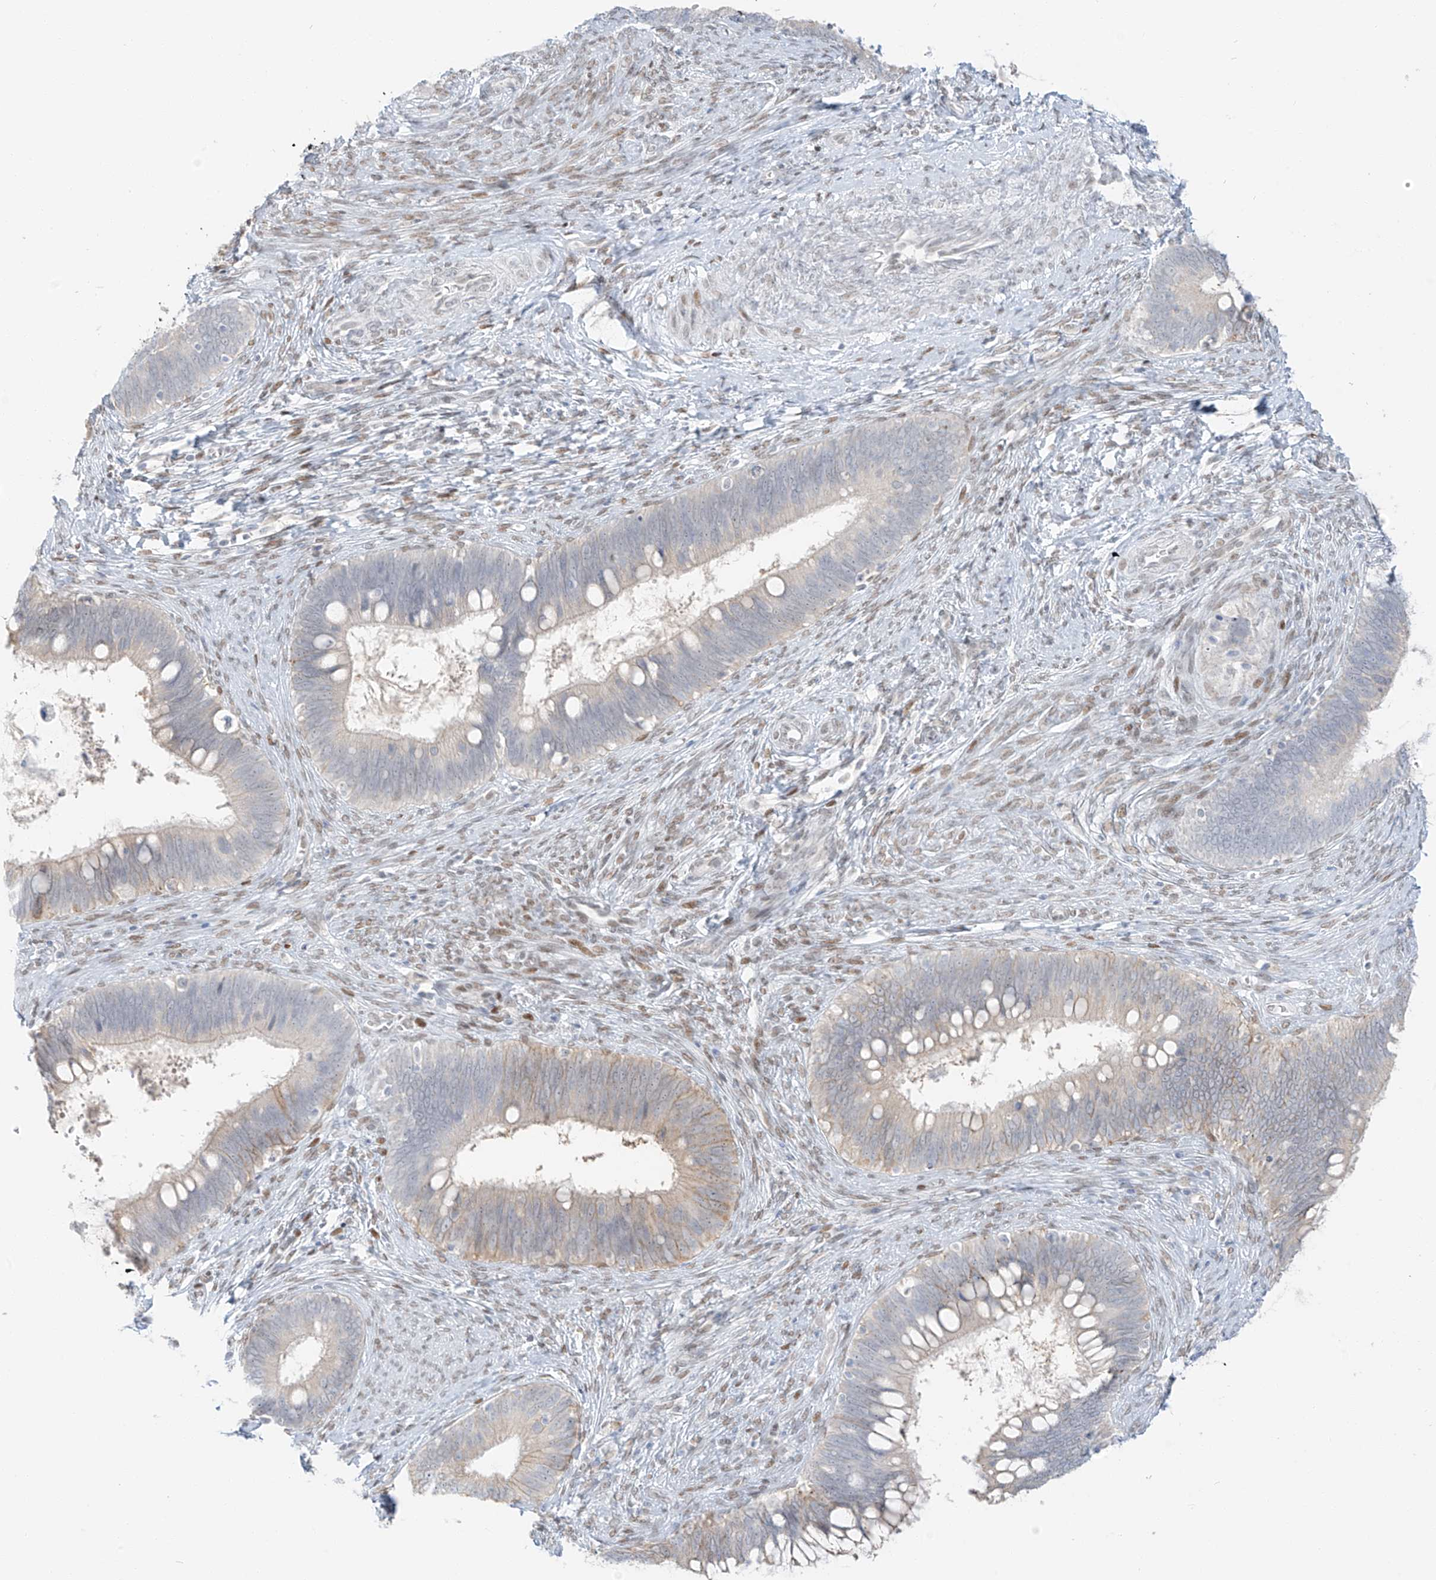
{"staining": {"intensity": "weak", "quantity": "<25%", "location": "cytoplasmic/membranous"}, "tissue": "cervical cancer", "cell_type": "Tumor cells", "image_type": "cancer", "snomed": [{"axis": "morphology", "description": "Adenocarcinoma, NOS"}, {"axis": "topography", "description": "Cervix"}], "caption": "The micrograph reveals no staining of tumor cells in cervical cancer (adenocarcinoma).", "gene": "ZNF774", "patient": {"sex": "female", "age": 42}}